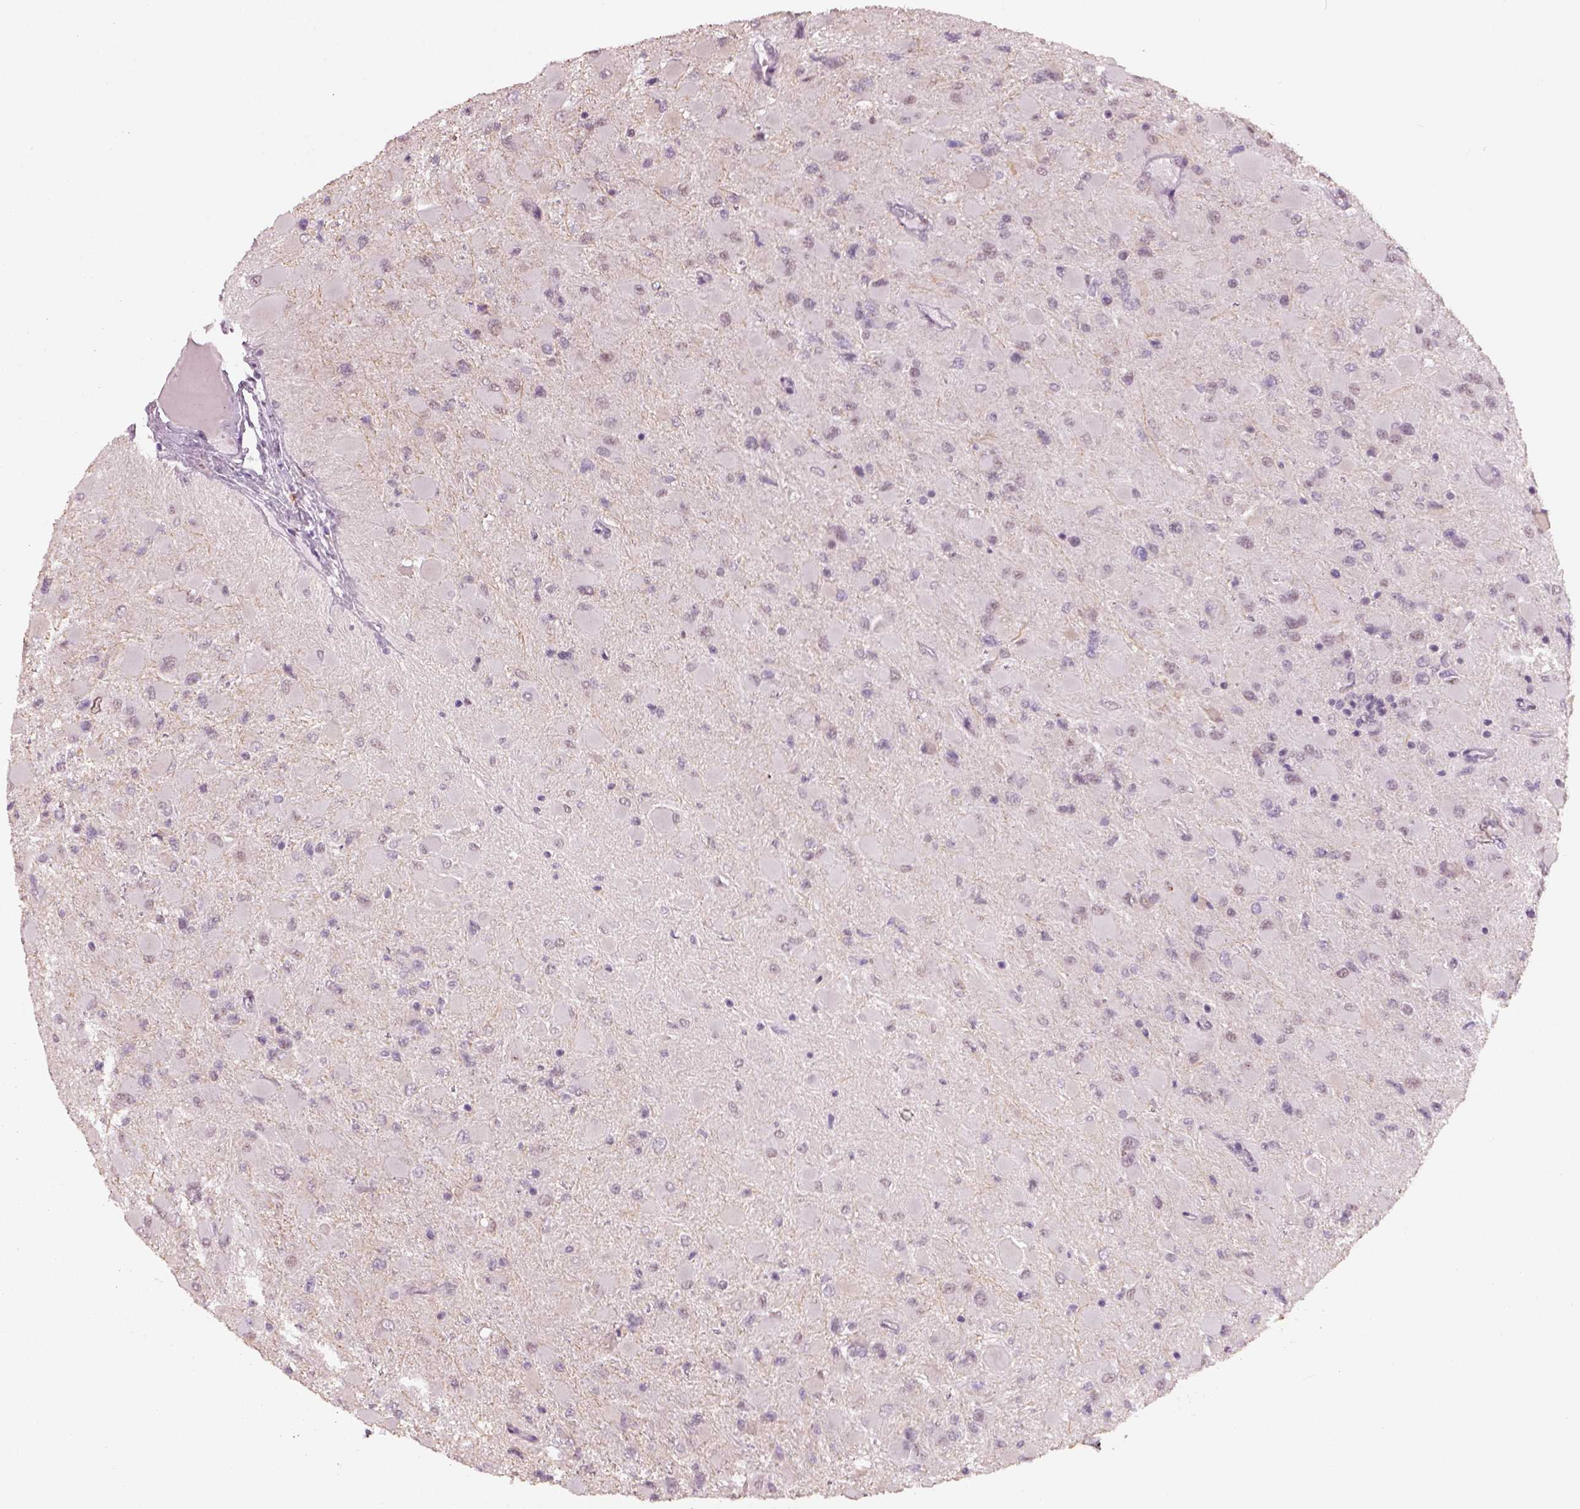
{"staining": {"intensity": "negative", "quantity": "none", "location": "none"}, "tissue": "glioma", "cell_type": "Tumor cells", "image_type": "cancer", "snomed": [{"axis": "morphology", "description": "Glioma, malignant, High grade"}, {"axis": "topography", "description": "Cerebral cortex"}], "caption": "There is no significant staining in tumor cells of glioma.", "gene": "NAT8", "patient": {"sex": "female", "age": 36}}